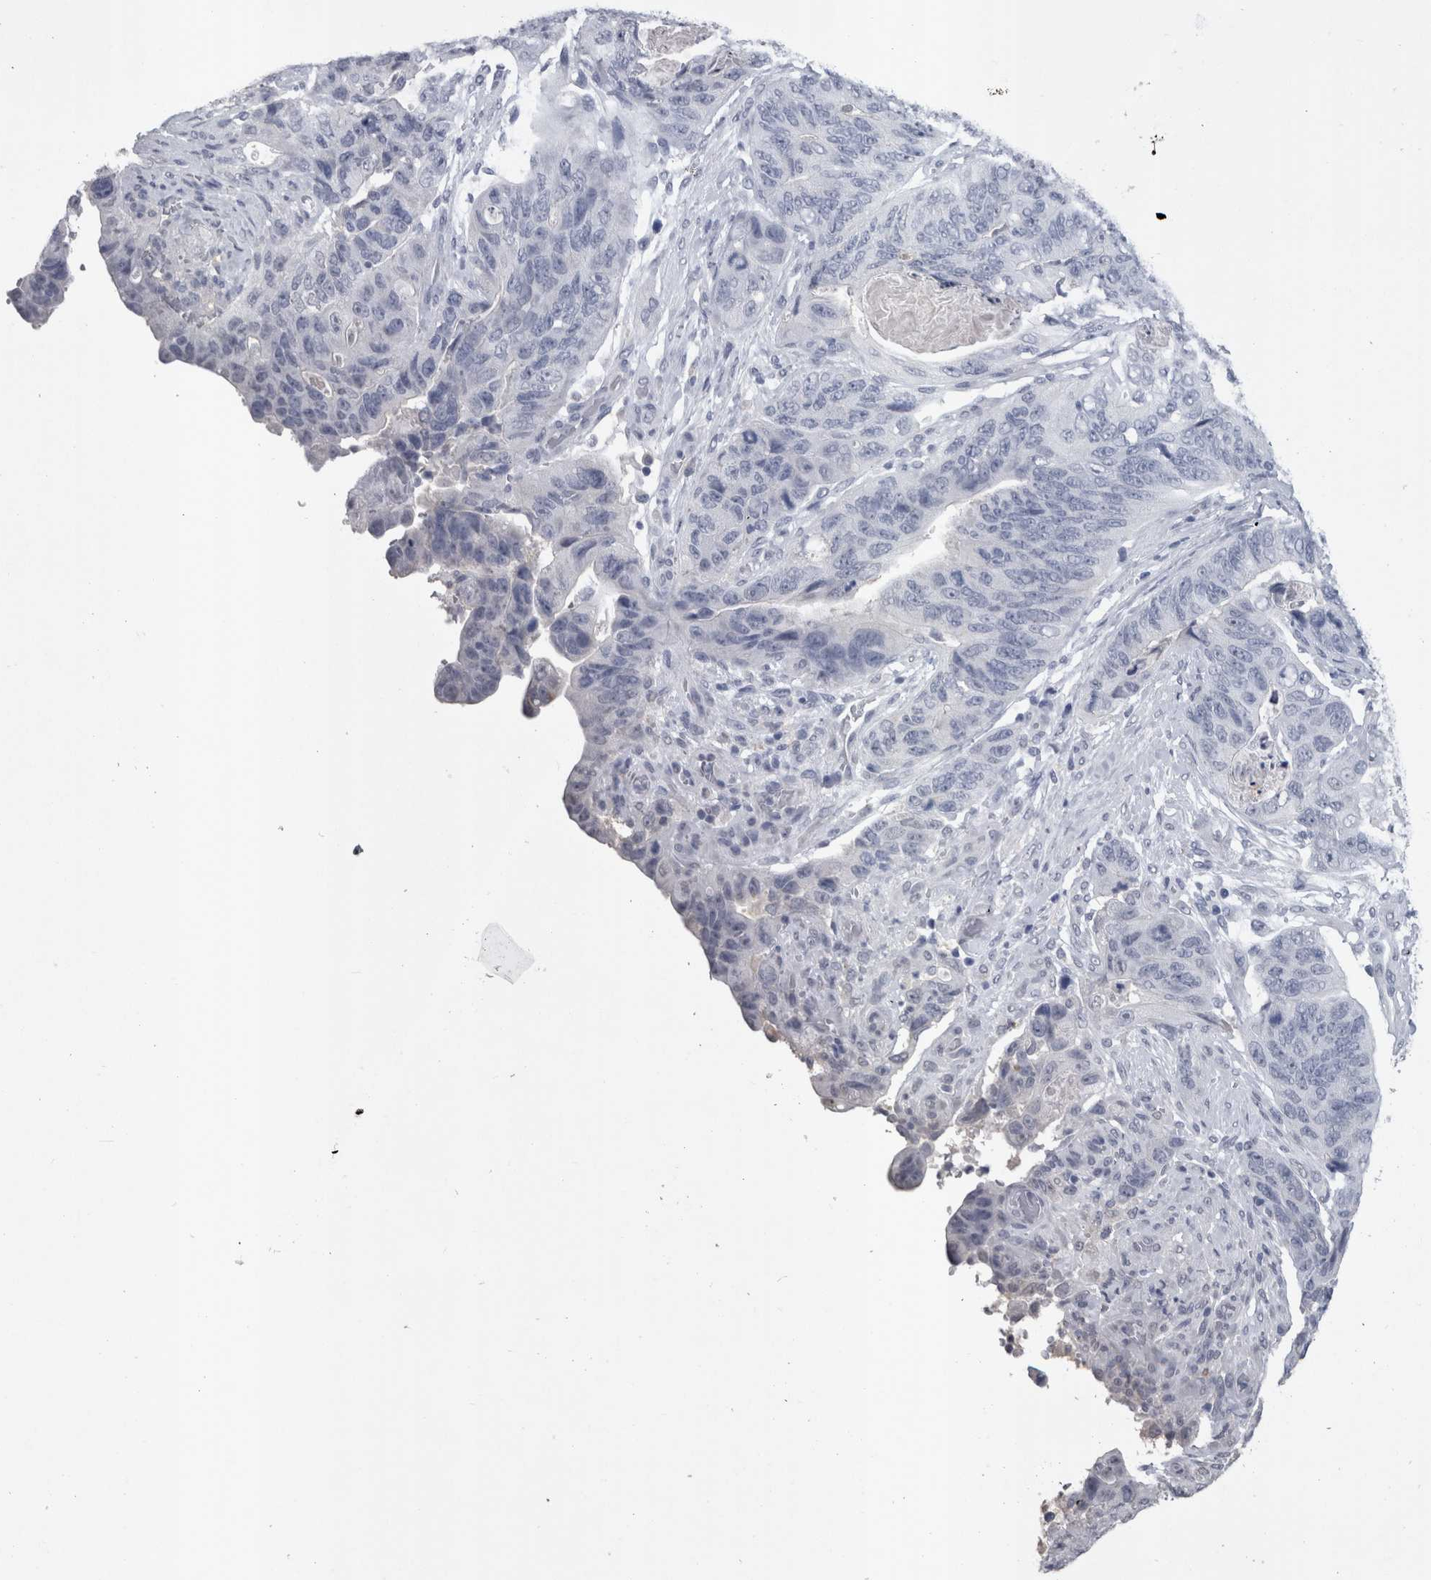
{"staining": {"intensity": "negative", "quantity": "none", "location": "none"}, "tissue": "stomach cancer", "cell_type": "Tumor cells", "image_type": "cancer", "snomed": [{"axis": "morphology", "description": "Adenocarcinoma, NOS"}, {"axis": "topography", "description": "Stomach"}], "caption": "A micrograph of human stomach cancer is negative for staining in tumor cells. (Stains: DAB (3,3'-diaminobenzidine) immunohistochemistry (IHC) with hematoxylin counter stain, Microscopy: brightfield microscopy at high magnification).", "gene": "PAX5", "patient": {"sex": "female", "age": 89}}